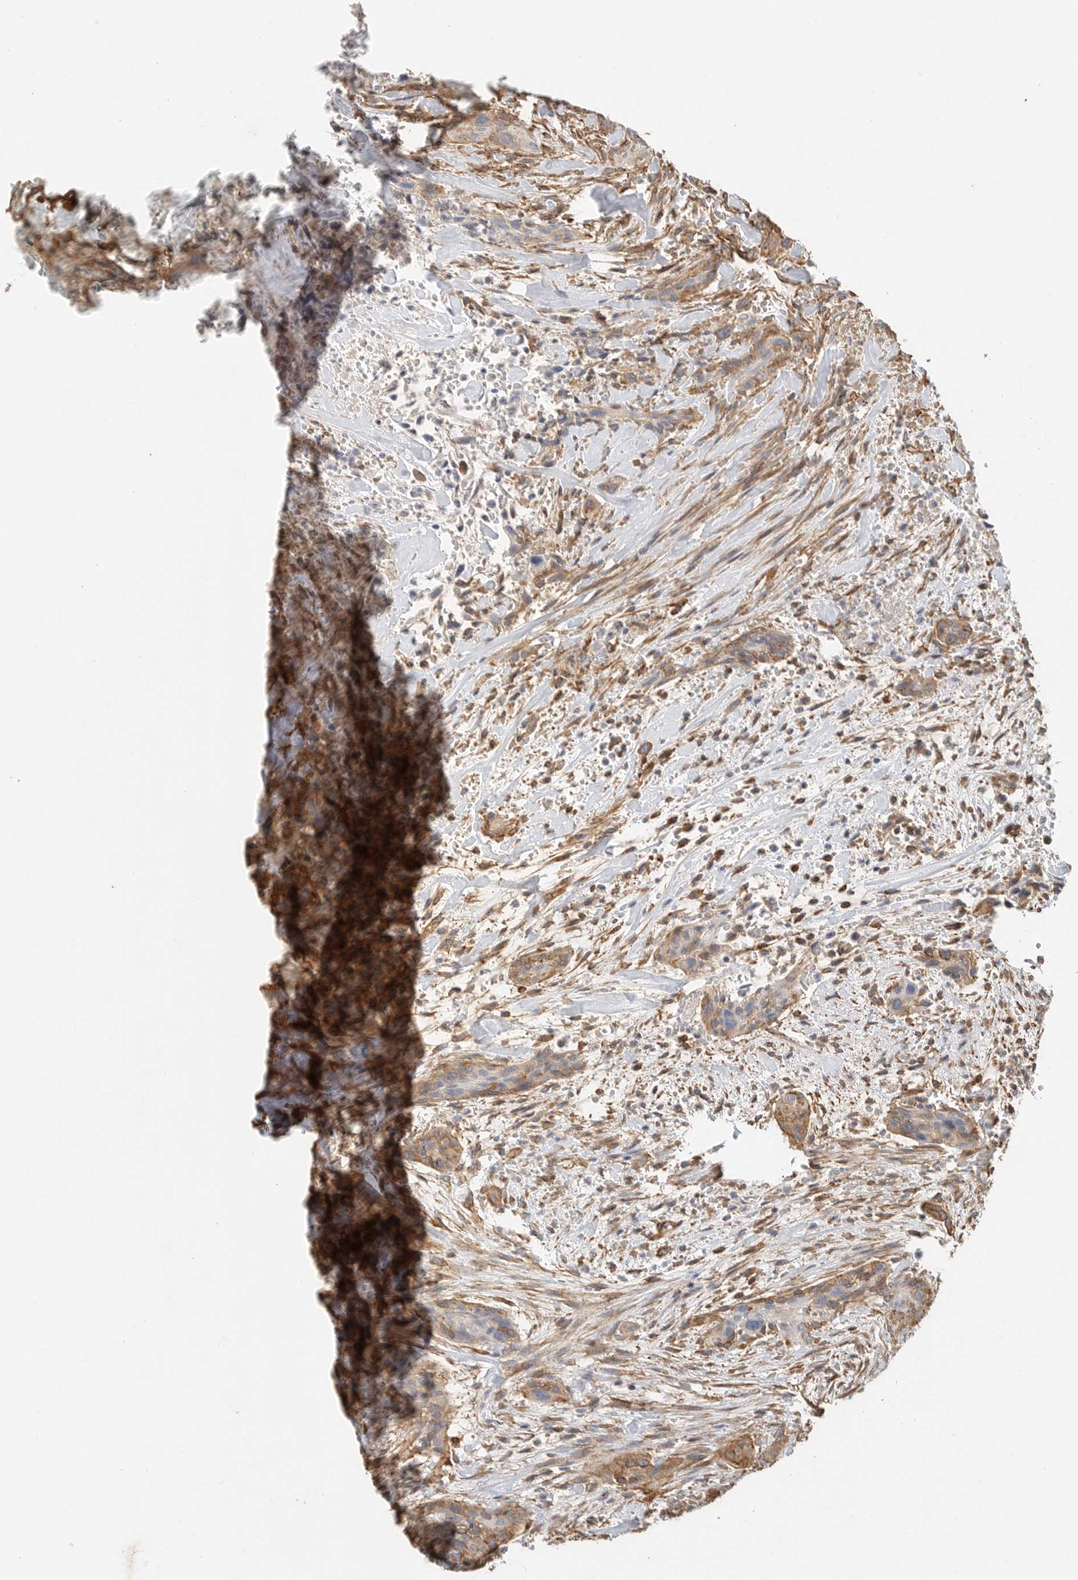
{"staining": {"intensity": "weak", "quantity": "<25%", "location": "cytoplasmic/membranous"}, "tissue": "urothelial cancer", "cell_type": "Tumor cells", "image_type": "cancer", "snomed": [{"axis": "morphology", "description": "Urothelial carcinoma, High grade"}, {"axis": "topography", "description": "Urinary bladder"}], "caption": "Immunohistochemistry of human urothelial cancer shows no expression in tumor cells. (DAB immunohistochemistry (IHC), high magnification).", "gene": "JMJD4", "patient": {"sex": "male", "age": 35}}